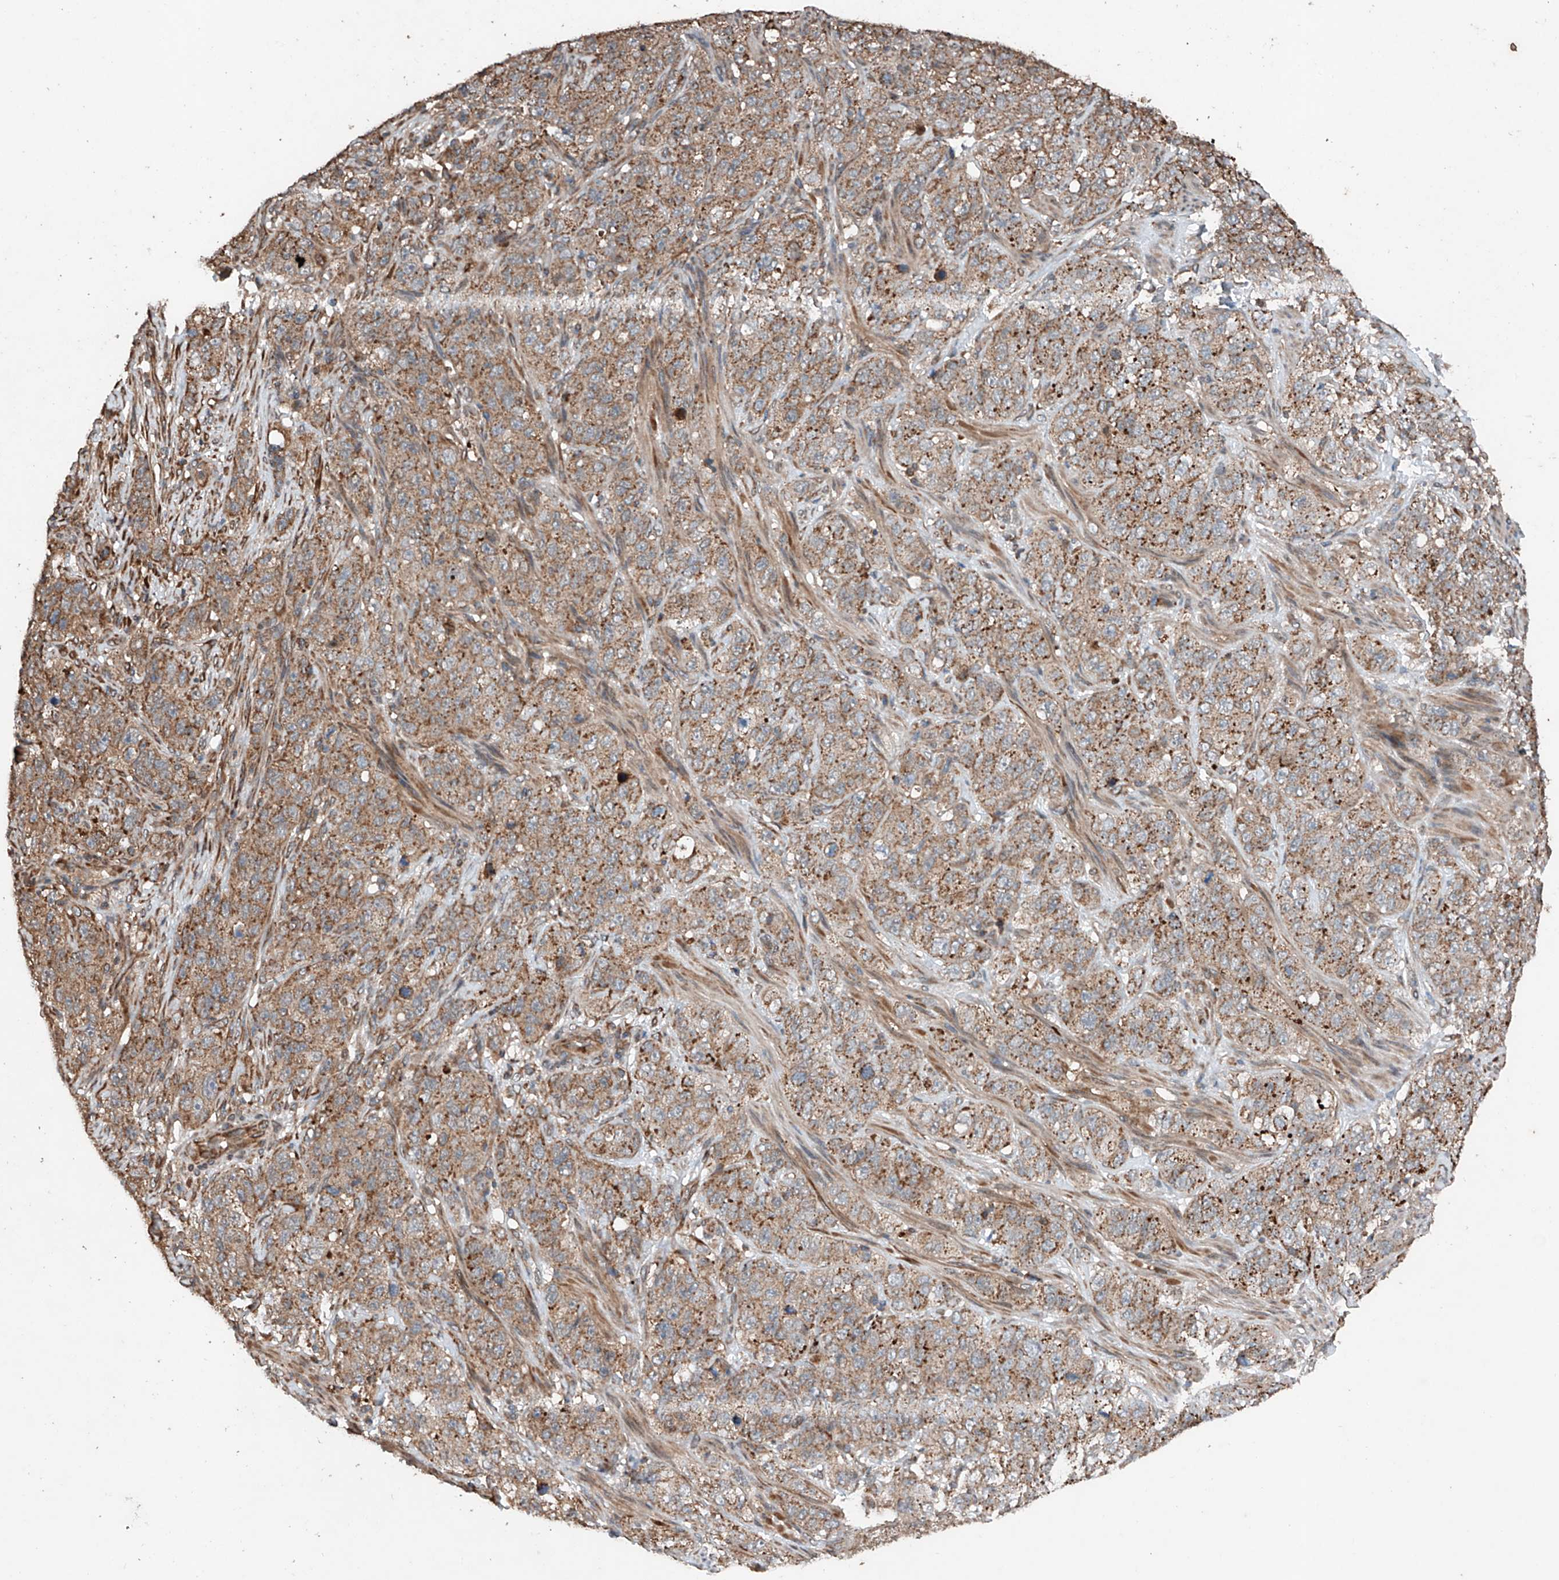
{"staining": {"intensity": "moderate", "quantity": ">75%", "location": "cytoplasmic/membranous"}, "tissue": "stomach cancer", "cell_type": "Tumor cells", "image_type": "cancer", "snomed": [{"axis": "morphology", "description": "Adenocarcinoma, NOS"}, {"axis": "topography", "description": "Stomach"}], "caption": "Moderate cytoplasmic/membranous positivity is present in about >75% of tumor cells in stomach cancer.", "gene": "AP4B1", "patient": {"sex": "male", "age": 48}}